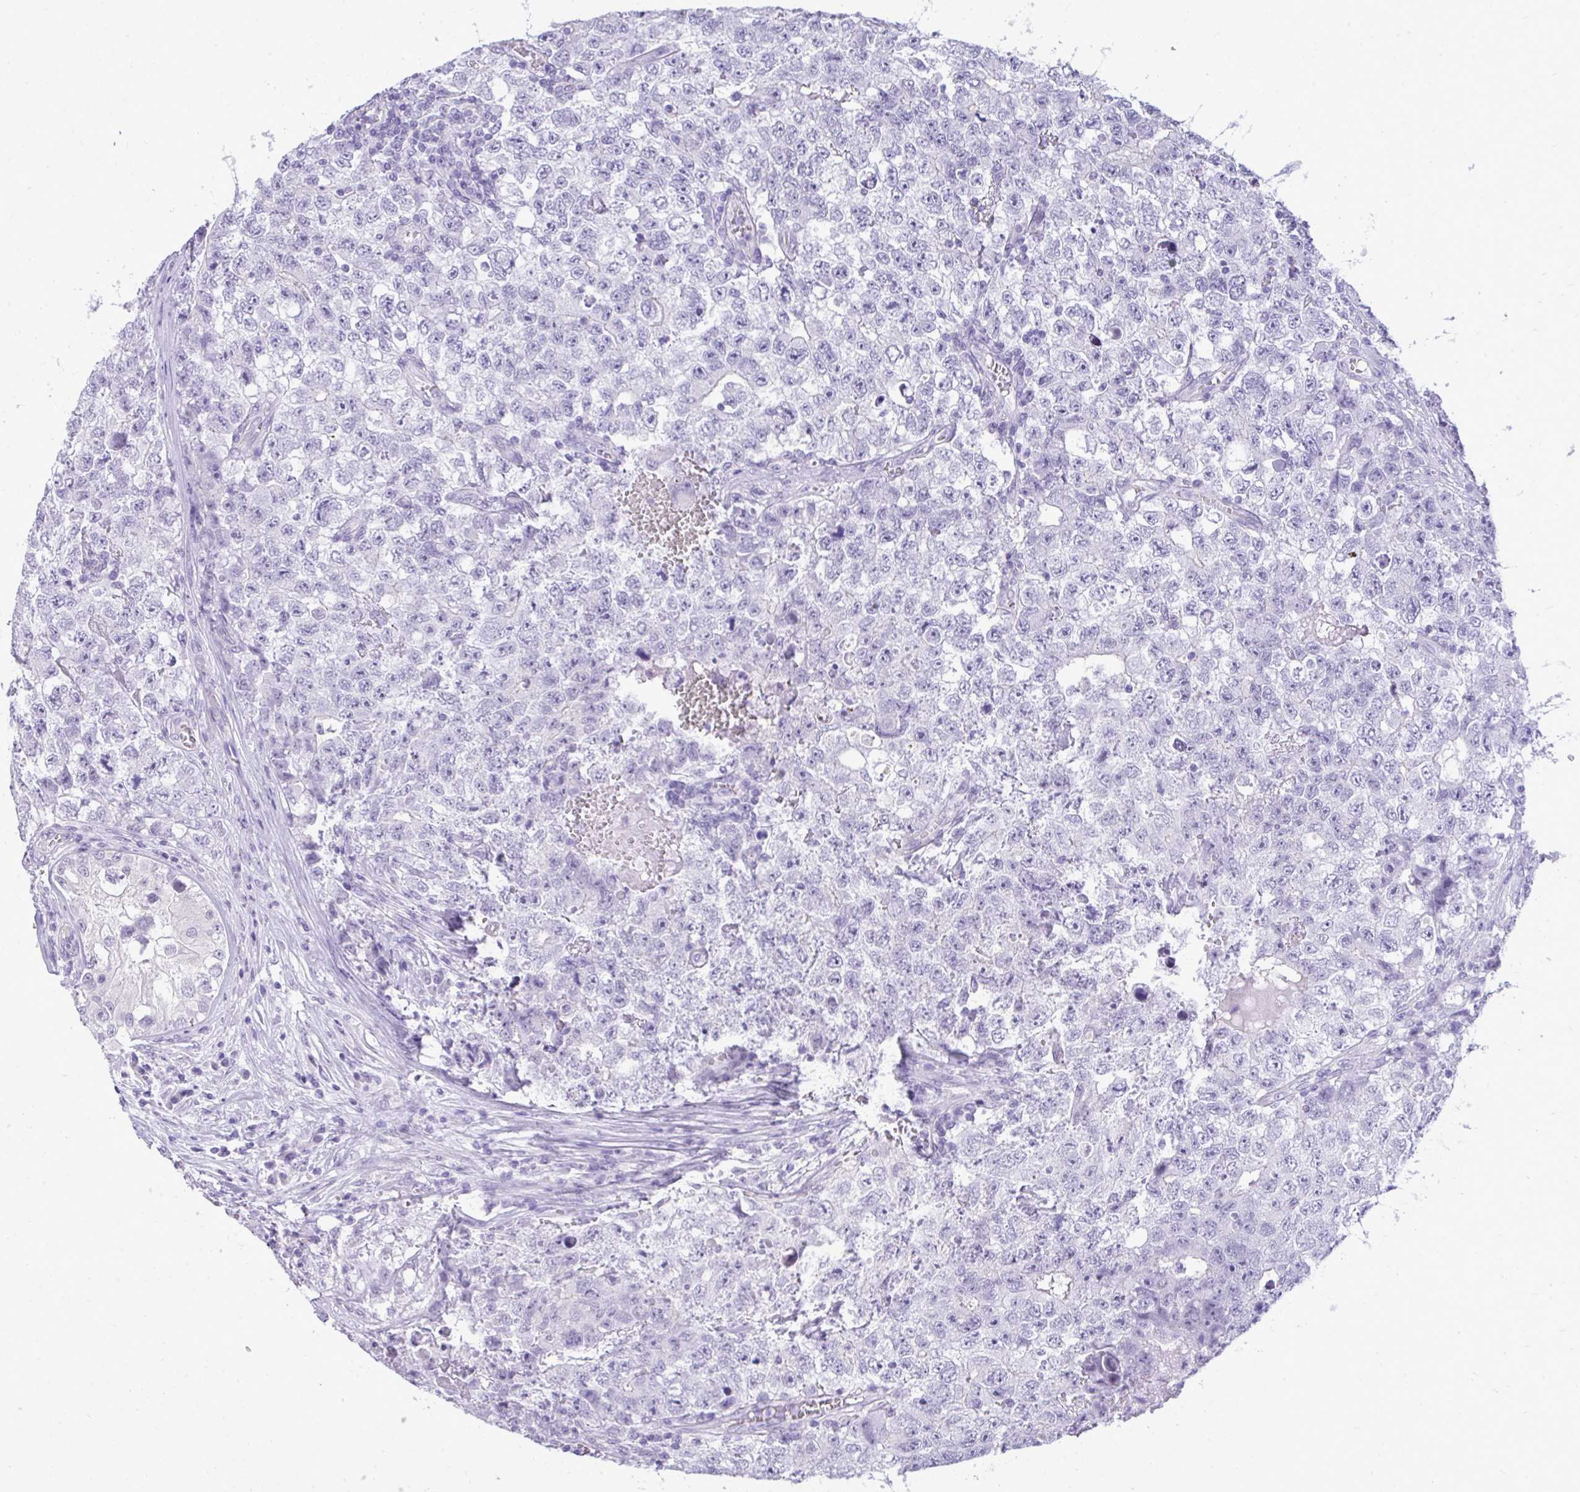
{"staining": {"intensity": "negative", "quantity": "none", "location": "none"}, "tissue": "testis cancer", "cell_type": "Tumor cells", "image_type": "cancer", "snomed": [{"axis": "morphology", "description": "Carcinoma, Embryonal, NOS"}, {"axis": "topography", "description": "Testis"}], "caption": "The histopathology image exhibits no significant staining in tumor cells of testis cancer (embryonal carcinoma). (IHC, brightfield microscopy, high magnification).", "gene": "PRM2", "patient": {"sex": "male", "age": 18}}